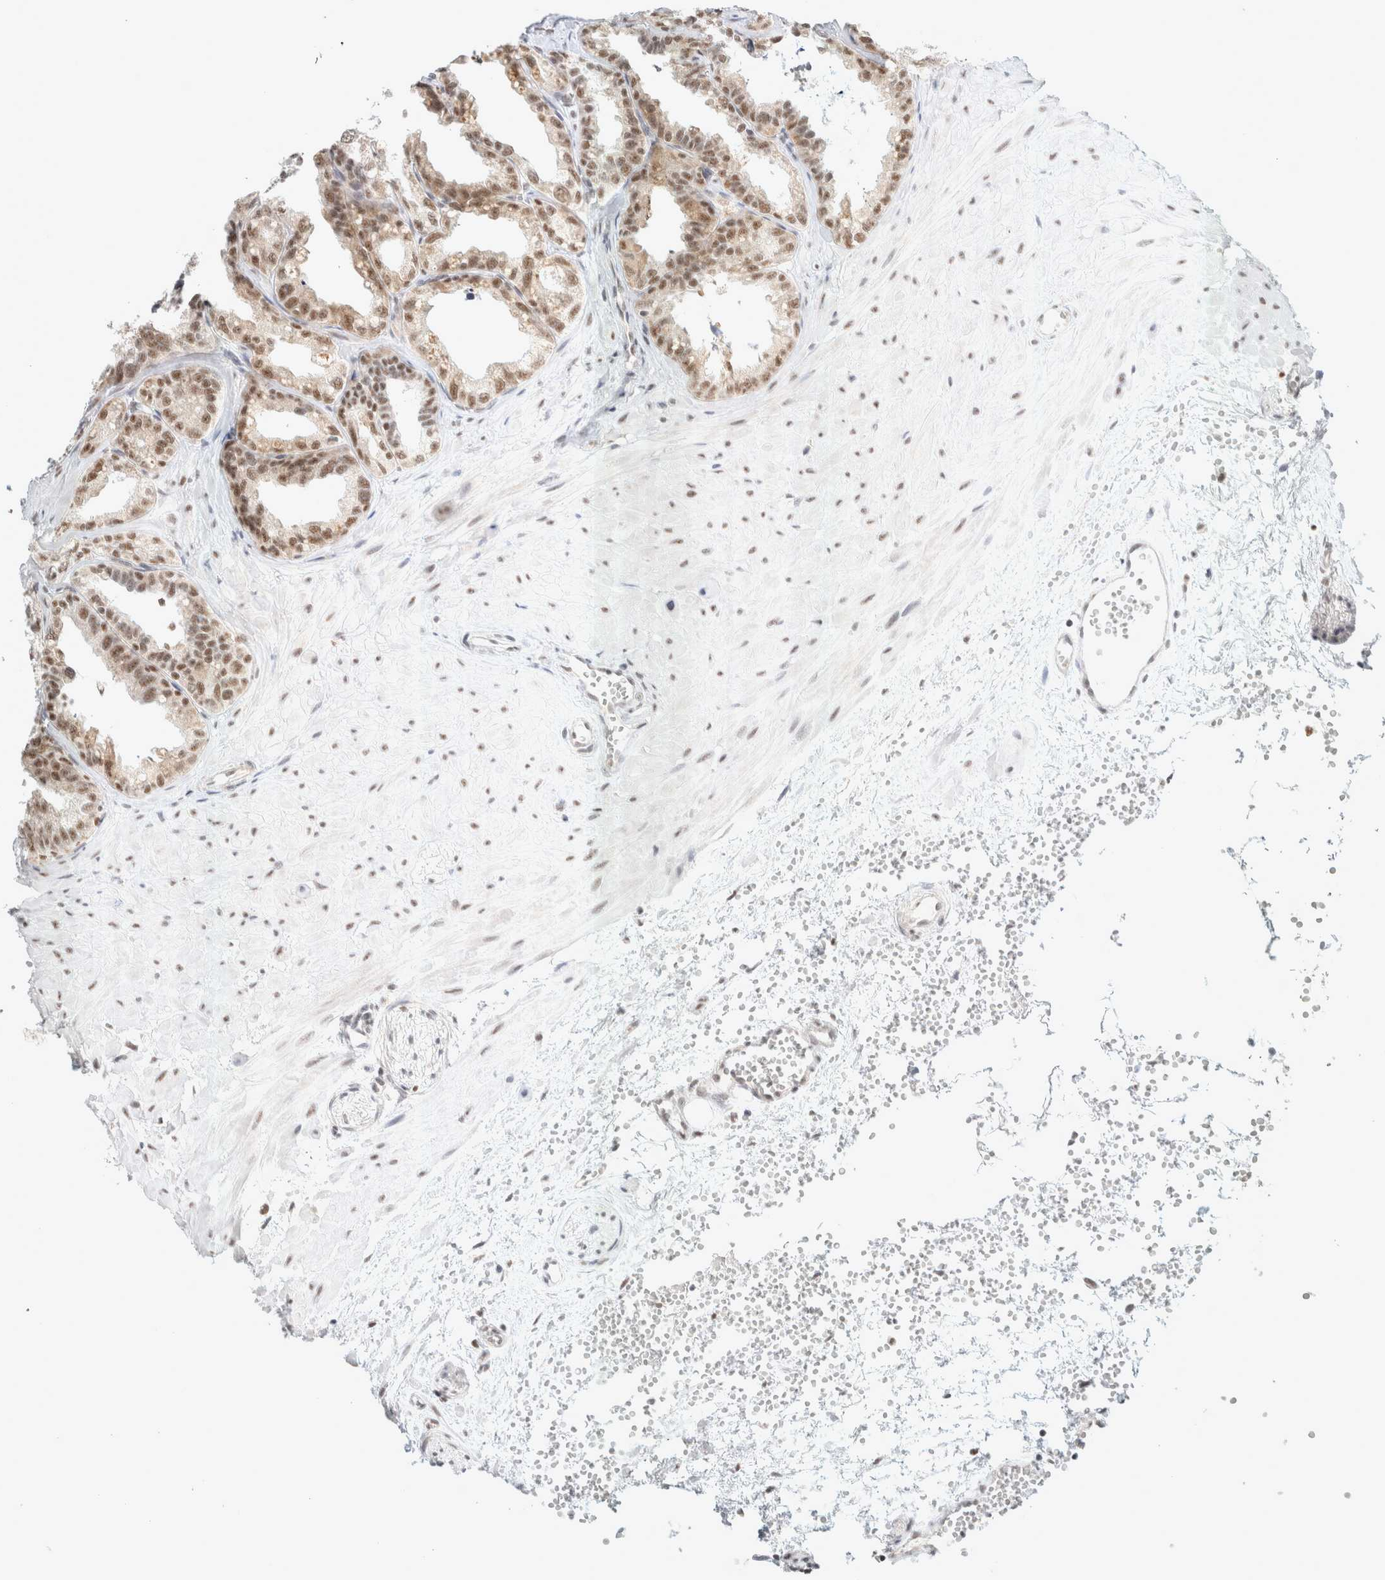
{"staining": {"intensity": "moderate", "quantity": ">75%", "location": "nuclear"}, "tissue": "seminal vesicle", "cell_type": "Glandular cells", "image_type": "normal", "snomed": [{"axis": "morphology", "description": "Normal tissue, NOS"}, {"axis": "topography", "description": "Prostate"}, {"axis": "topography", "description": "Seminal veicle"}], "caption": "DAB (3,3'-diaminobenzidine) immunohistochemical staining of unremarkable human seminal vesicle exhibits moderate nuclear protein staining in approximately >75% of glandular cells.", "gene": "TRMT12", "patient": {"sex": "male", "age": 51}}